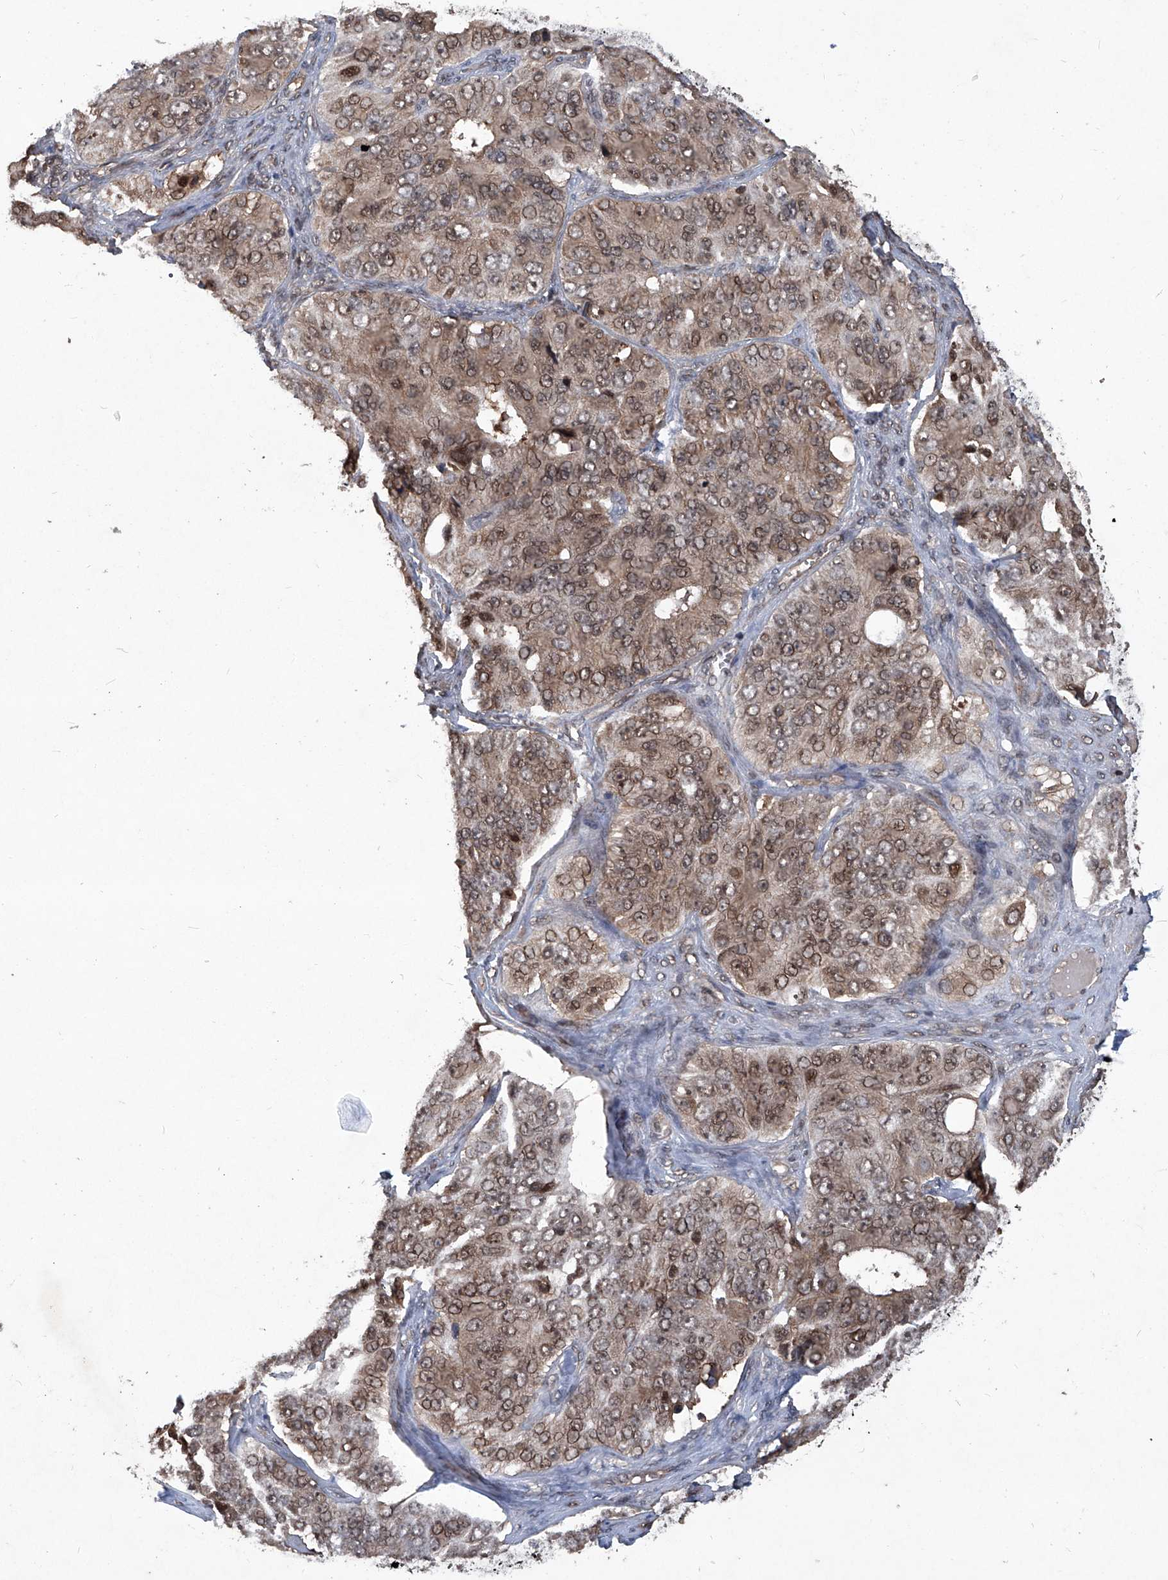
{"staining": {"intensity": "moderate", "quantity": ">75%", "location": "cytoplasmic/membranous,nuclear"}, "tissue": "ovarian cancer", "cell_type": "Tumor cells", "image_type": "cancer", "snomed": [{"axis": "morphology", "description": "Carcinoma, endometroid"}, {"axis": "topography", "description": "Ovary"}], "caption": "Protein positivity by immunohistochemistry (IHC) displays moderate cytoplasmic/membranous and nuclear positivity in about >75% of tumor cells in ovarian endometroid carcinoma.", "gene": "PSMB1", "patient": {"sex": "female", "age": 51}}